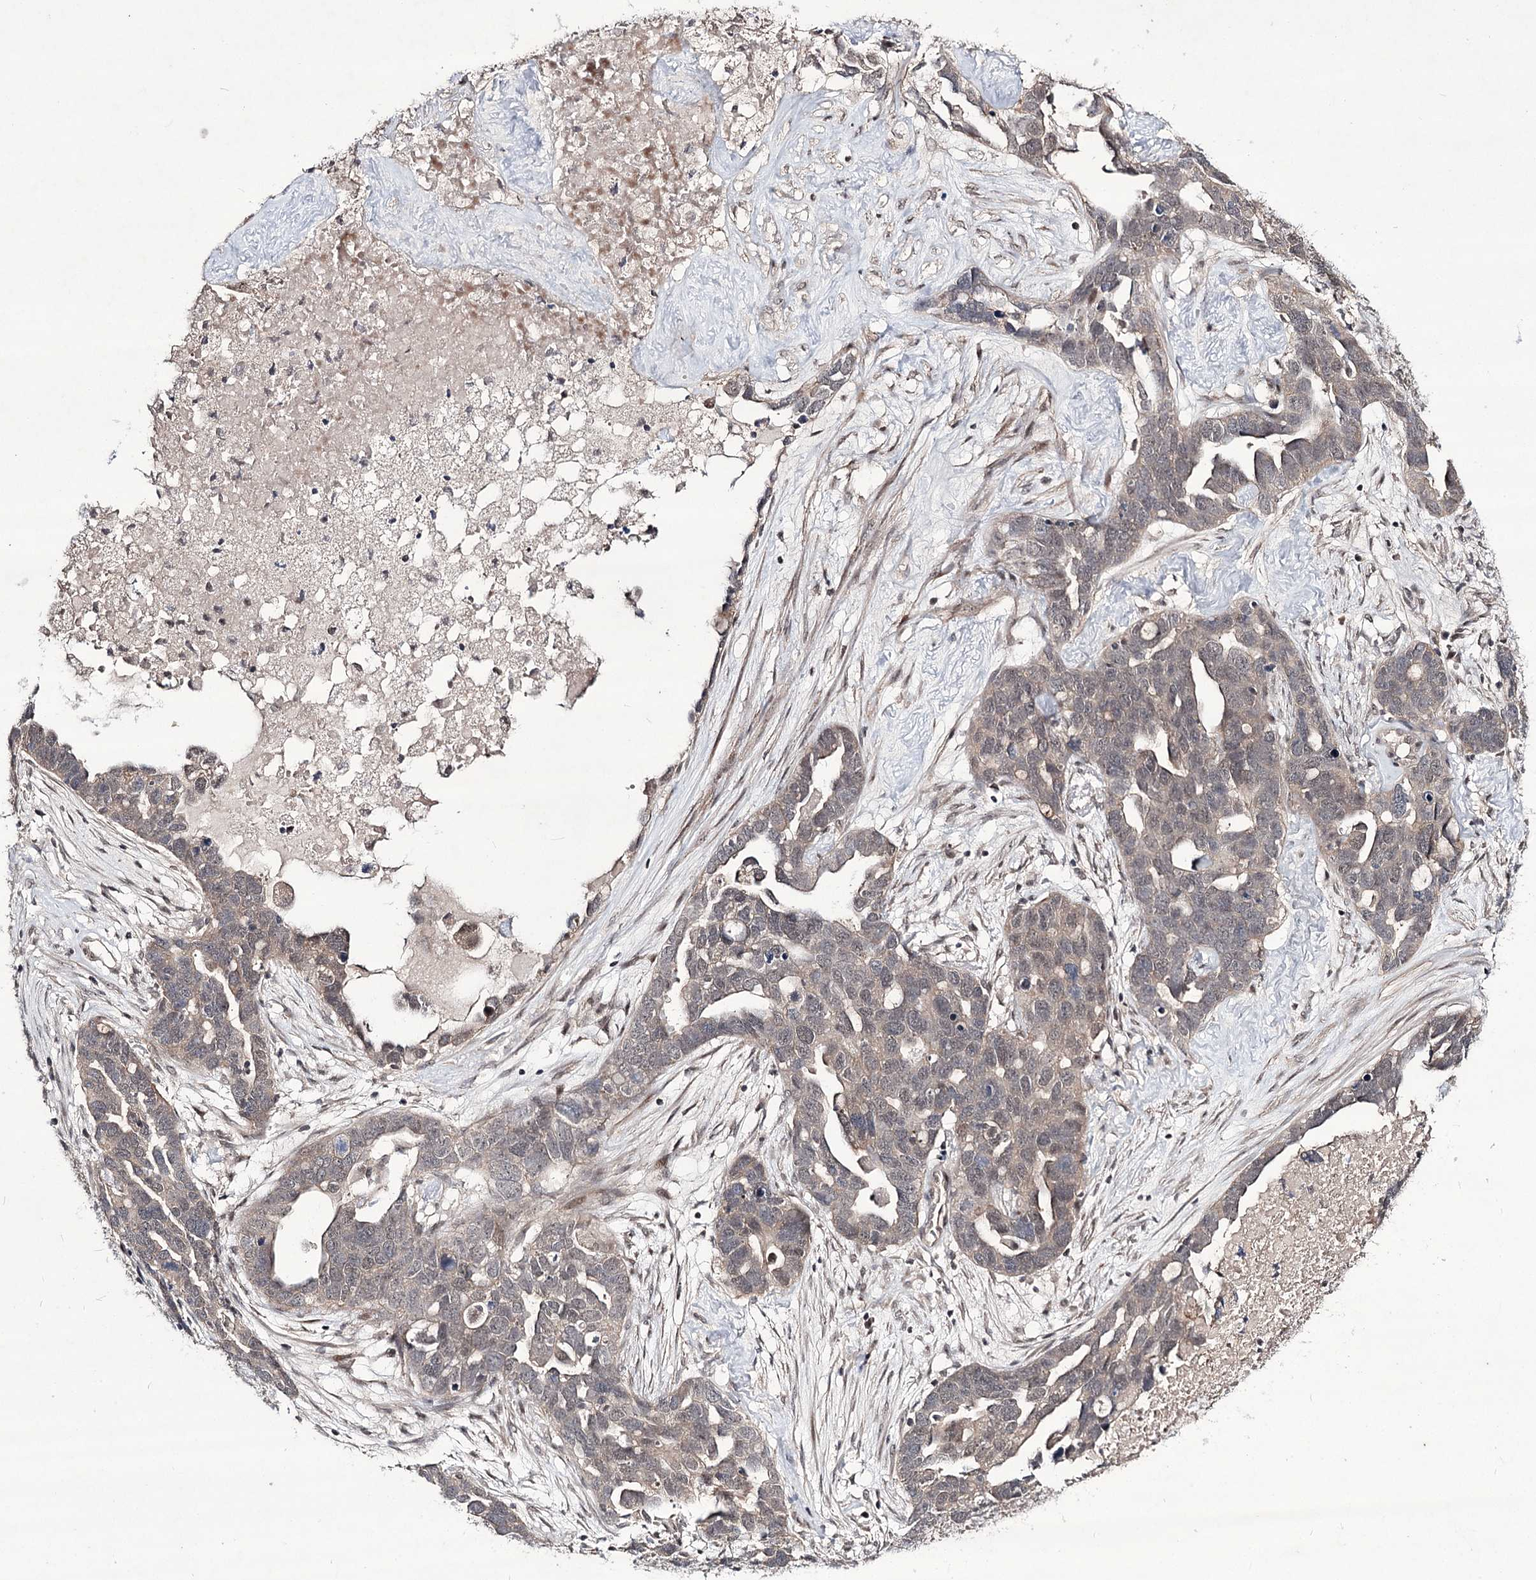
{"staining": {"intensity": "weak", "quantity": "25%-75%", "location": "nuclear"}, "tissue": "ovarian cancer", "cell_type": "Tumor cells", "image_type": "cancer", "snomed": [{"axis": "morphology", "description": "Cystadenocarcinoma, serous, NOS"}, {"axis": "topography", "description": "Ovary"}], "caption": "Serous cystadenocarcinoma (ovarian) stained with a protein marker demonstrates weak staining in tumor cells.", "gene": "HOXC11", "patient": {"sex": "female", "age": 54}}